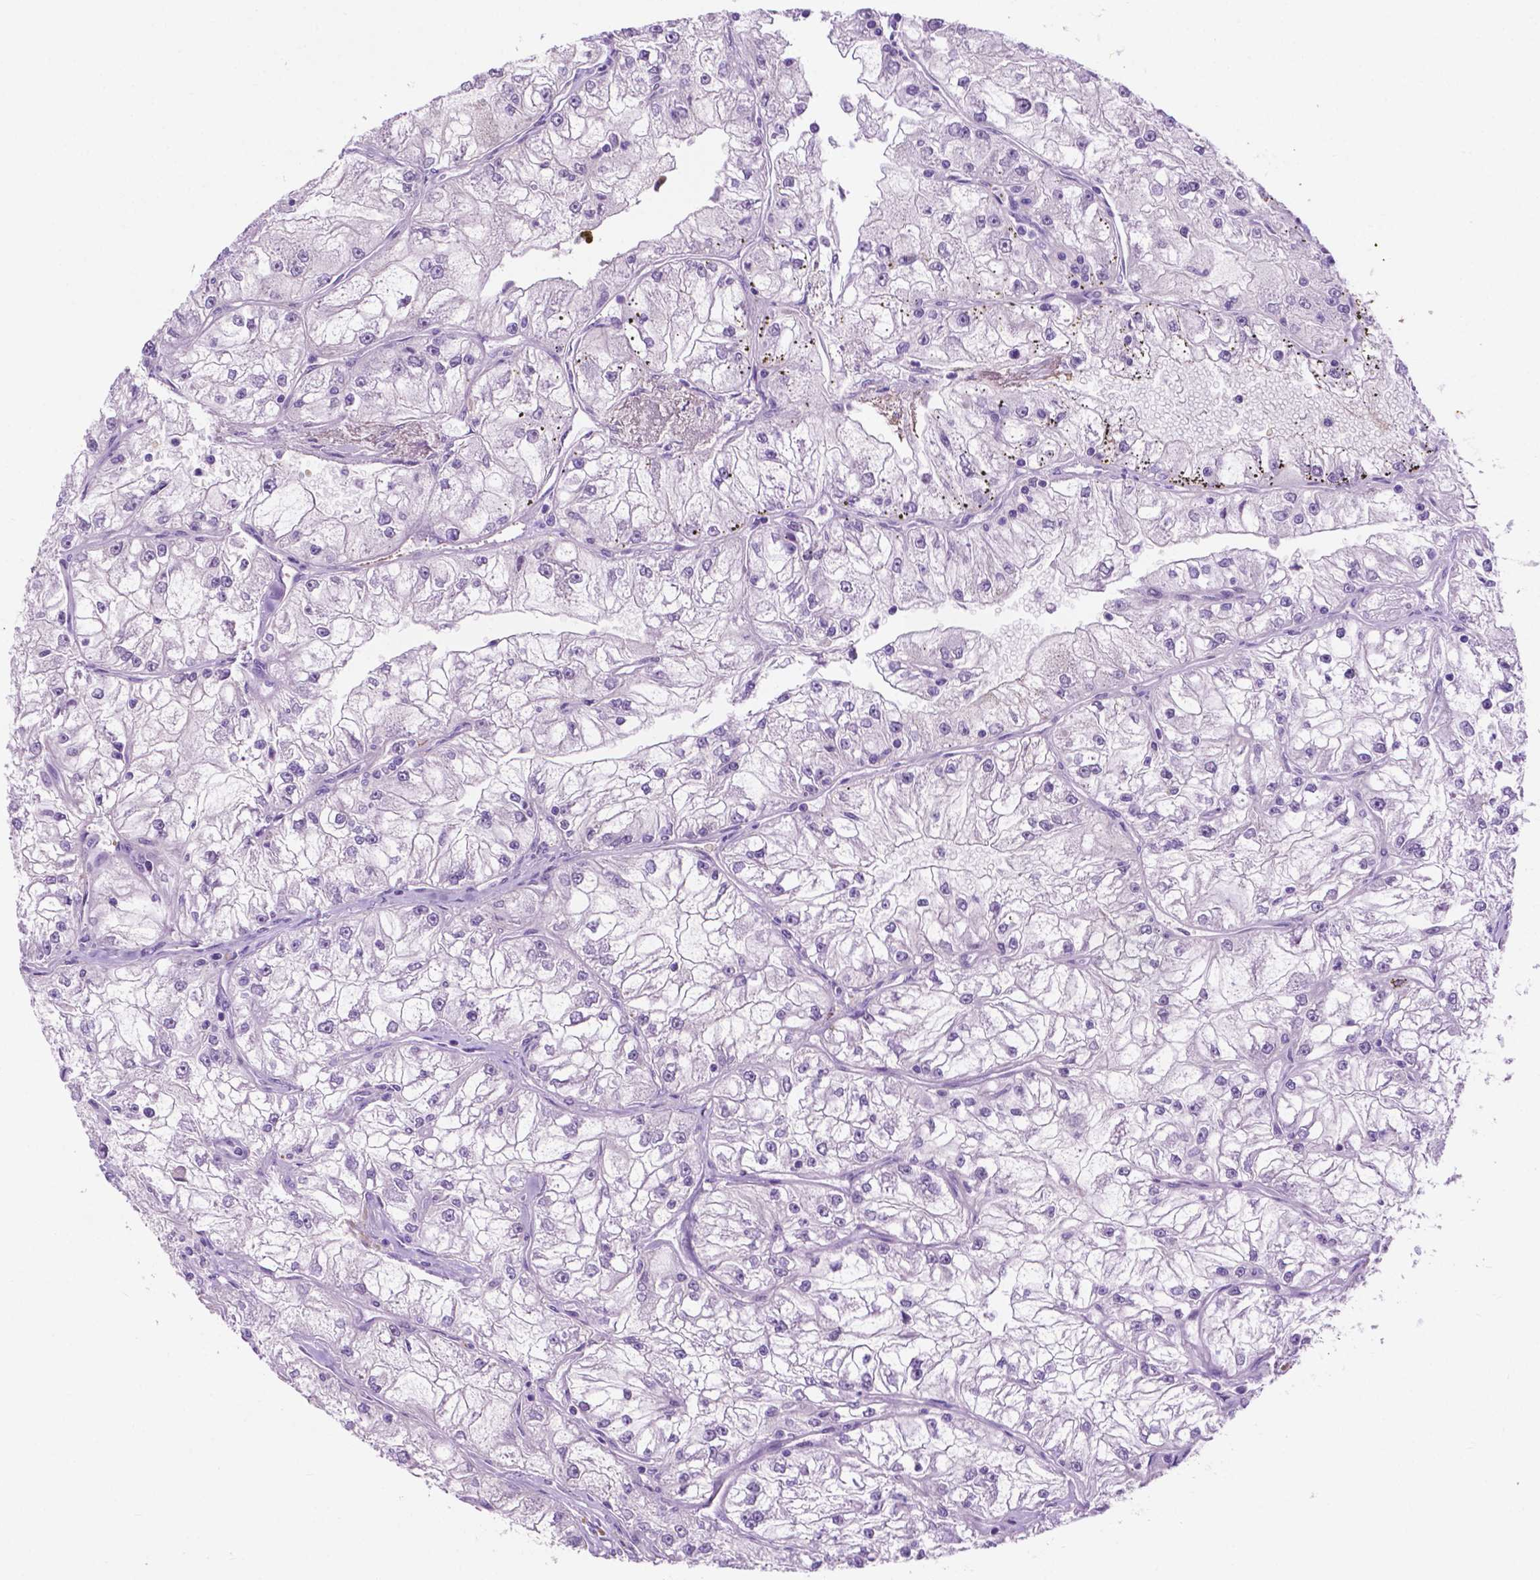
{"staining": {"intensity": "negative", "quantity": "none", "location": "none"}, "tissue": "renal cancer", "cell_type": "Tumor cells", "image_type": "cancer", "snomed": [{"axis": "morphology", "description": "Adenocarcinoma, NOS"}, {"axis": "topography", "description": "Kidney"}], "caption": "Tumor cells show no significant positivity in renal adenocarcinoma.", "gene": "ACY3", "patient": {"sex": "female", "age": 72}}